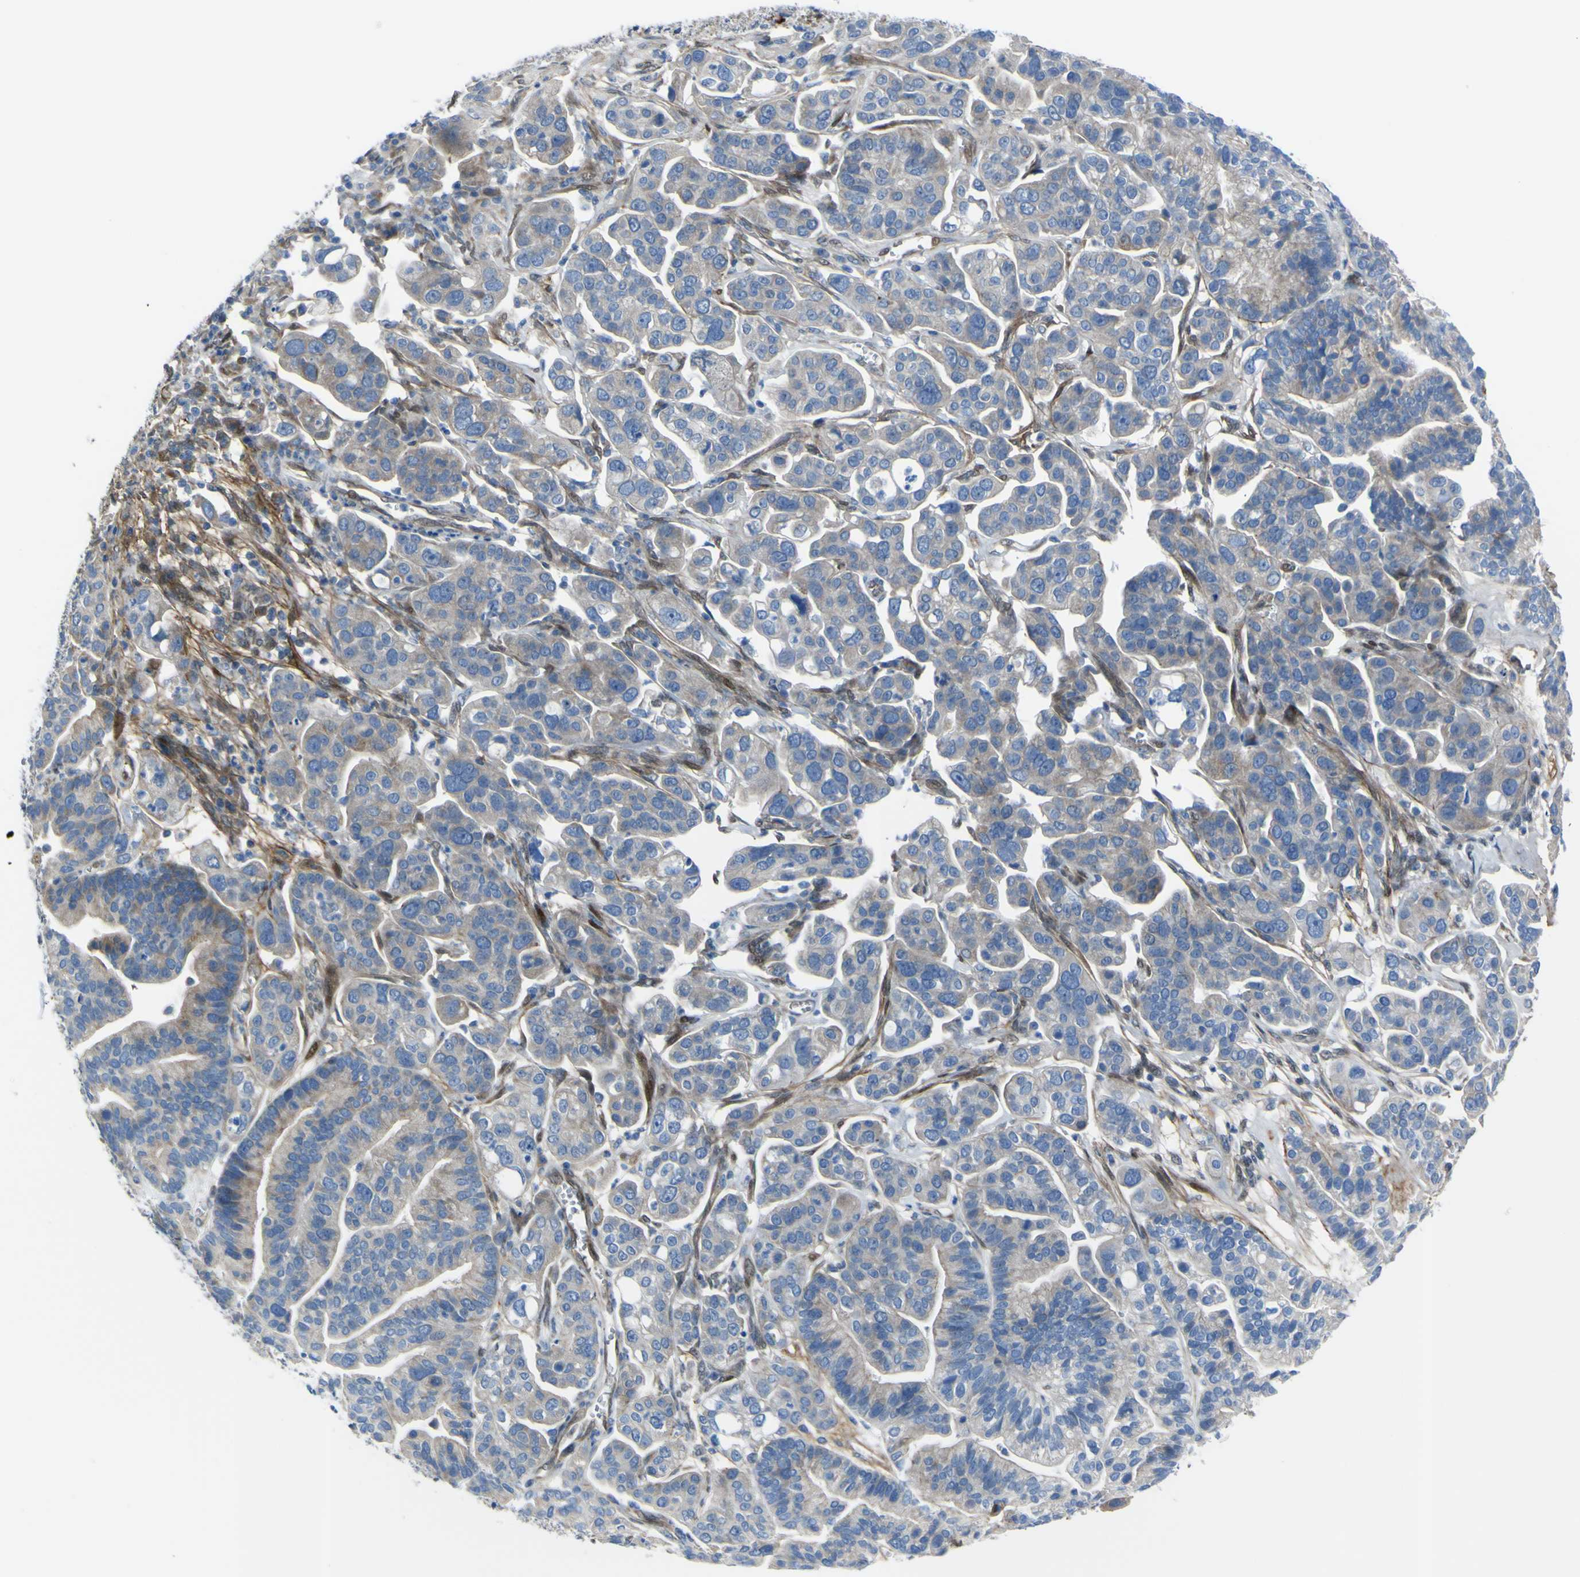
{"staining": {"intensity": "moderate", "quantity": "25%-75%", "location": "cytoplasmic/membranous"}, "tissue": "ovarian cancer", "cell_type": "Tumor cells", "image_type": "cancer", "snomed": [{"axis": "morphology", "description": "Cystadenocarcinoma, serous, NOS"}, {"axis": "topography", "description": "Ovary"}], "caption": "A brown stain highlights moderate cytoplasmic/membranous positivity of a protein in serous cystadenocarcinoma (ovarian) tumor cells. (DAB IHC, brown staining for protein, blue staining for nuclei).", "gene": "LRRN1", "patient": {"sex": "female", "age": 56}}